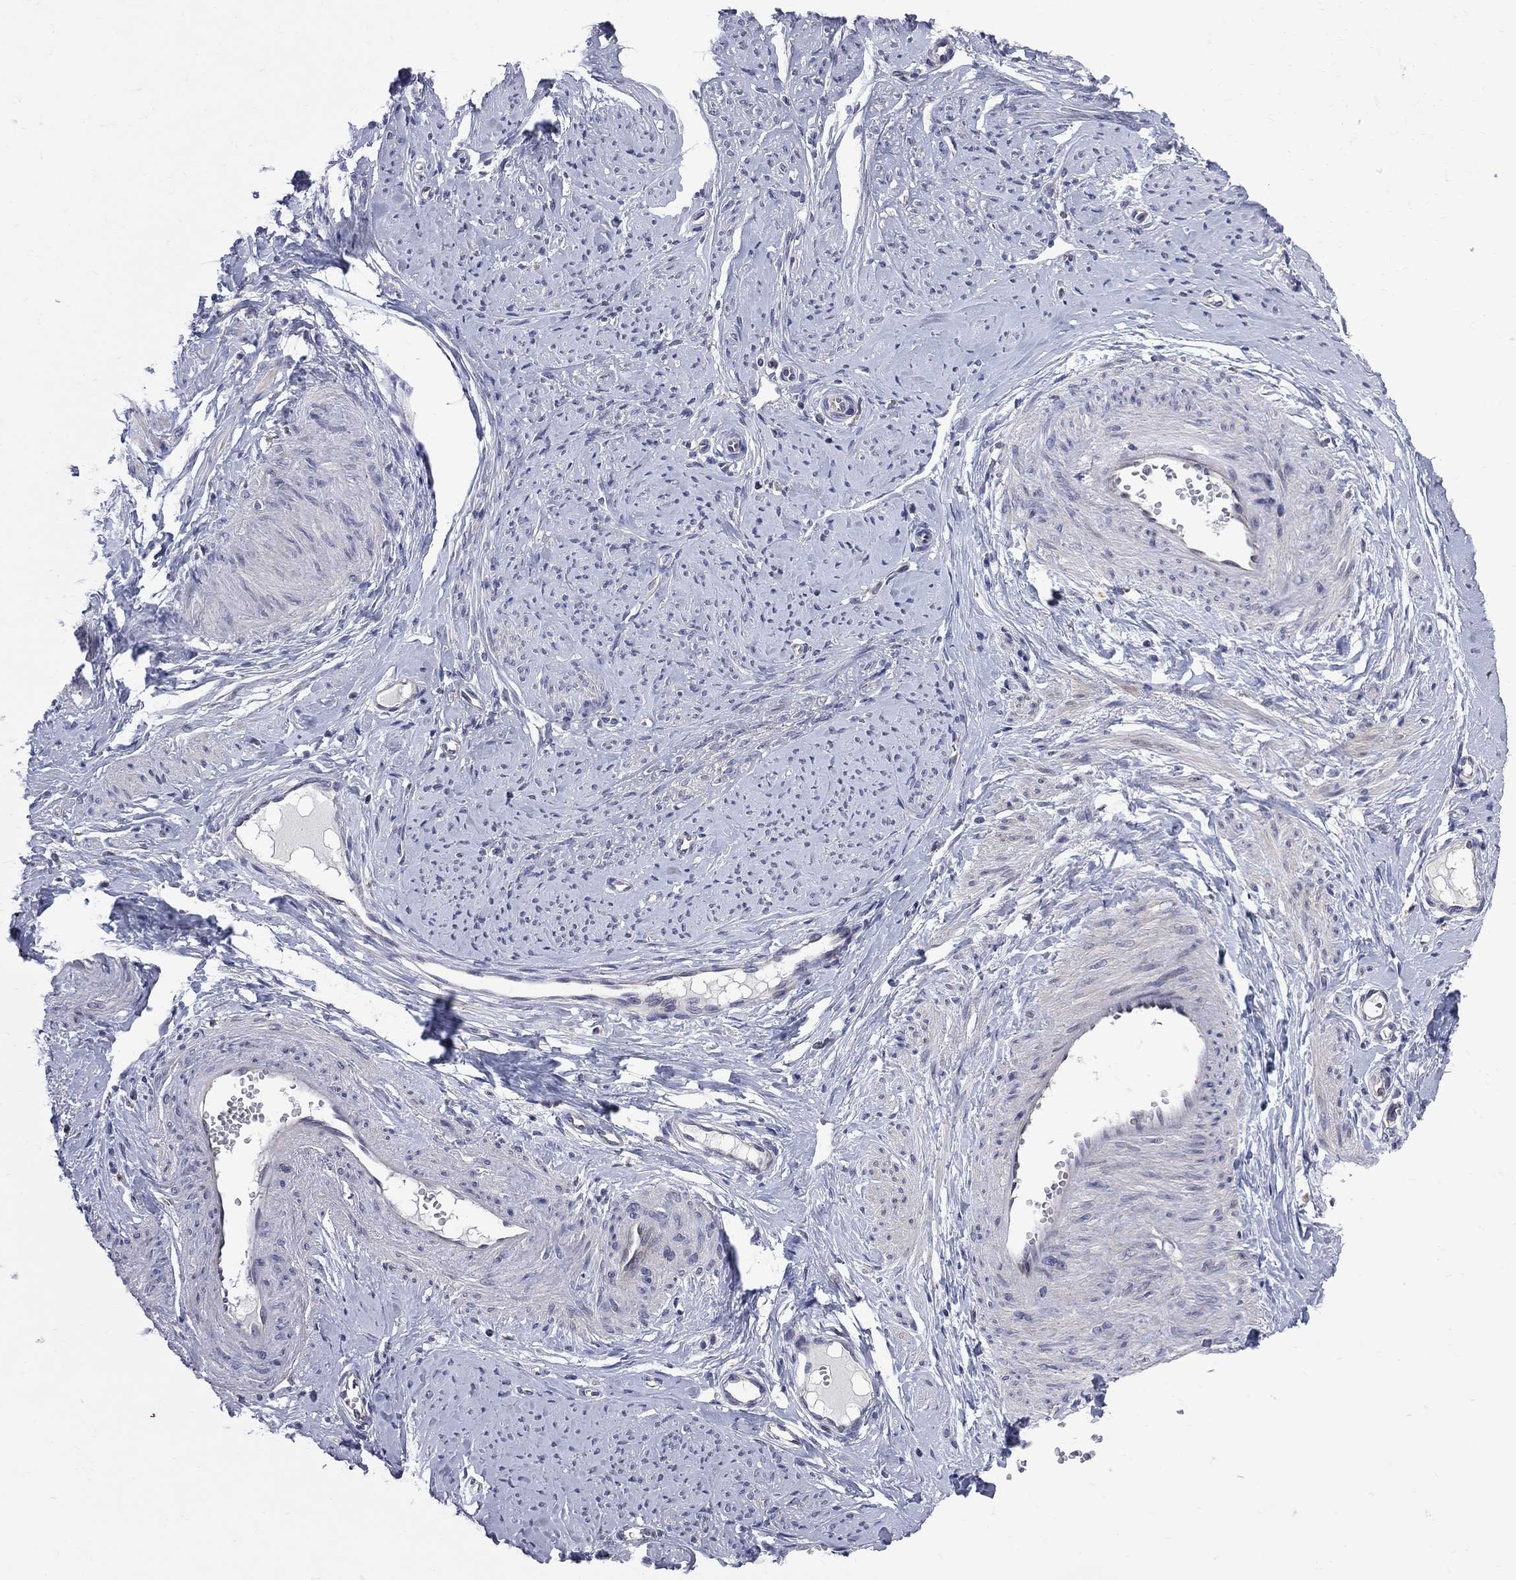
{"staining": {"intensity": "weak", "quantity": "25%-75%", "location": "cytoplasmic/membranous"}, "tissue": "smooth muscle", "cell_type": "Smooth muscle cells", "image_type": "normal", "snomed": [{"axis": "morphology", "description": "Normal tissue, NOS"}, {"axis": "topography", "description": "Smooth muscle"}], "caption": "Immunohistochemical staining of unremarkable smooth muscle displays weak cytoplasmic/membranous protein expression in about 25%-75% of smooth muscle cells. (DAB IHC, brown staining for protein, blue staining for nuclei).", "gene": "CNOT11", "patient": {"sex": "female", "age": 48}}